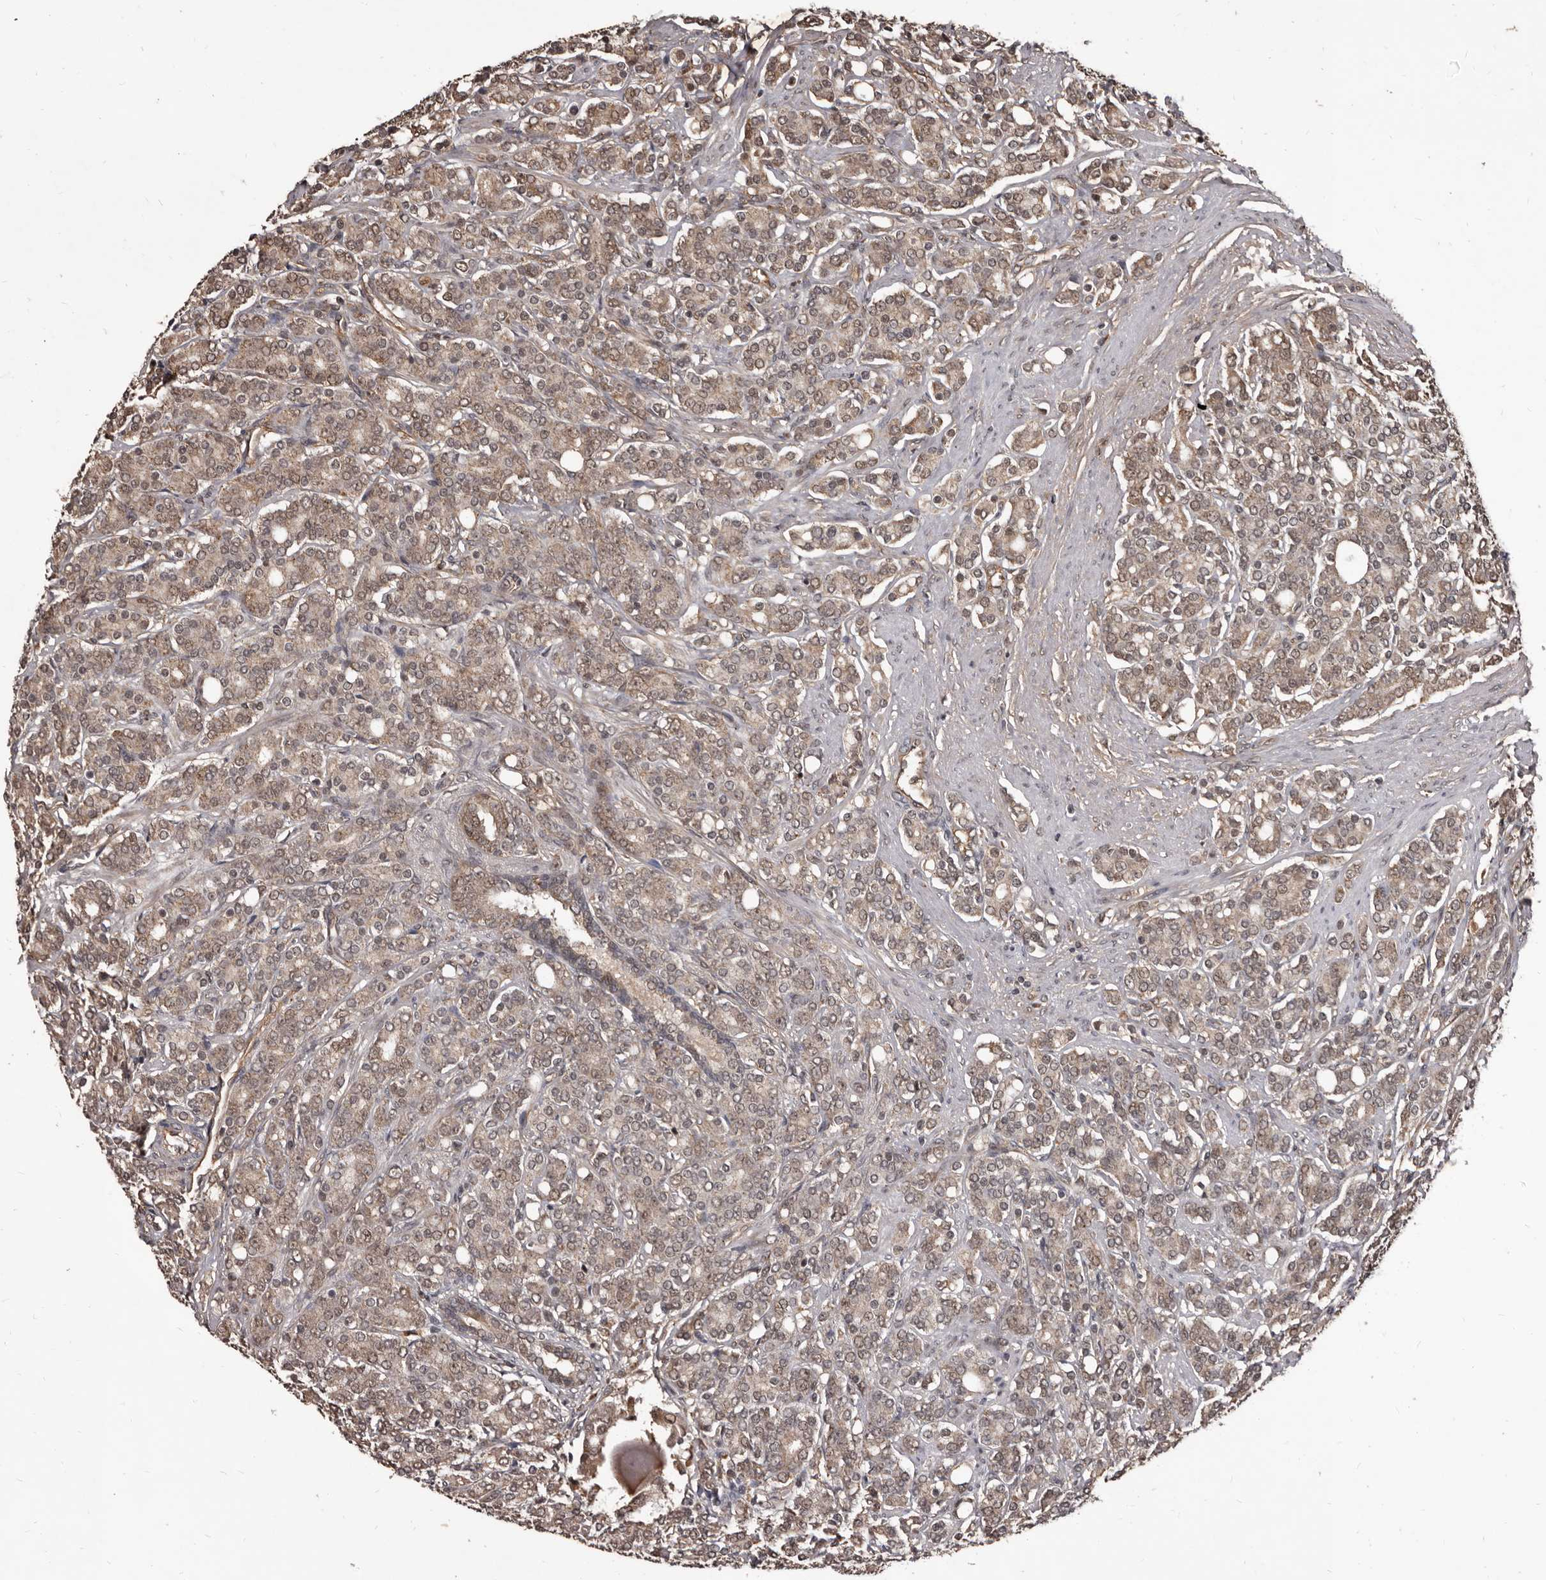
{"staining": {"intensity": "weak", "quantity": ">75%", "location": "cytoplasmic/membranous,nuclear"}, "tissue": "prostate cancer", "cell_type": "Tumor cells", "image_type": "cancer", "snomed": [{"axis": "morphology", "description": "Adenocarcinoma, High grade"}, {"axis": "topography", "description": "Prostate"}], "caption": "Brown immunohistochemical staining in adenocarcinoma (high-grade) (prostate) reveals weak cytoplasmic/membranous and nuclear expression in approximately >75% of tumor cells. (DAB (3,3'-diaminobenzidine) IHC, brown staining for protein, blue staining for nuclei).", "gene": "AHR", "patient": {"sex": "male", "age": 62}}